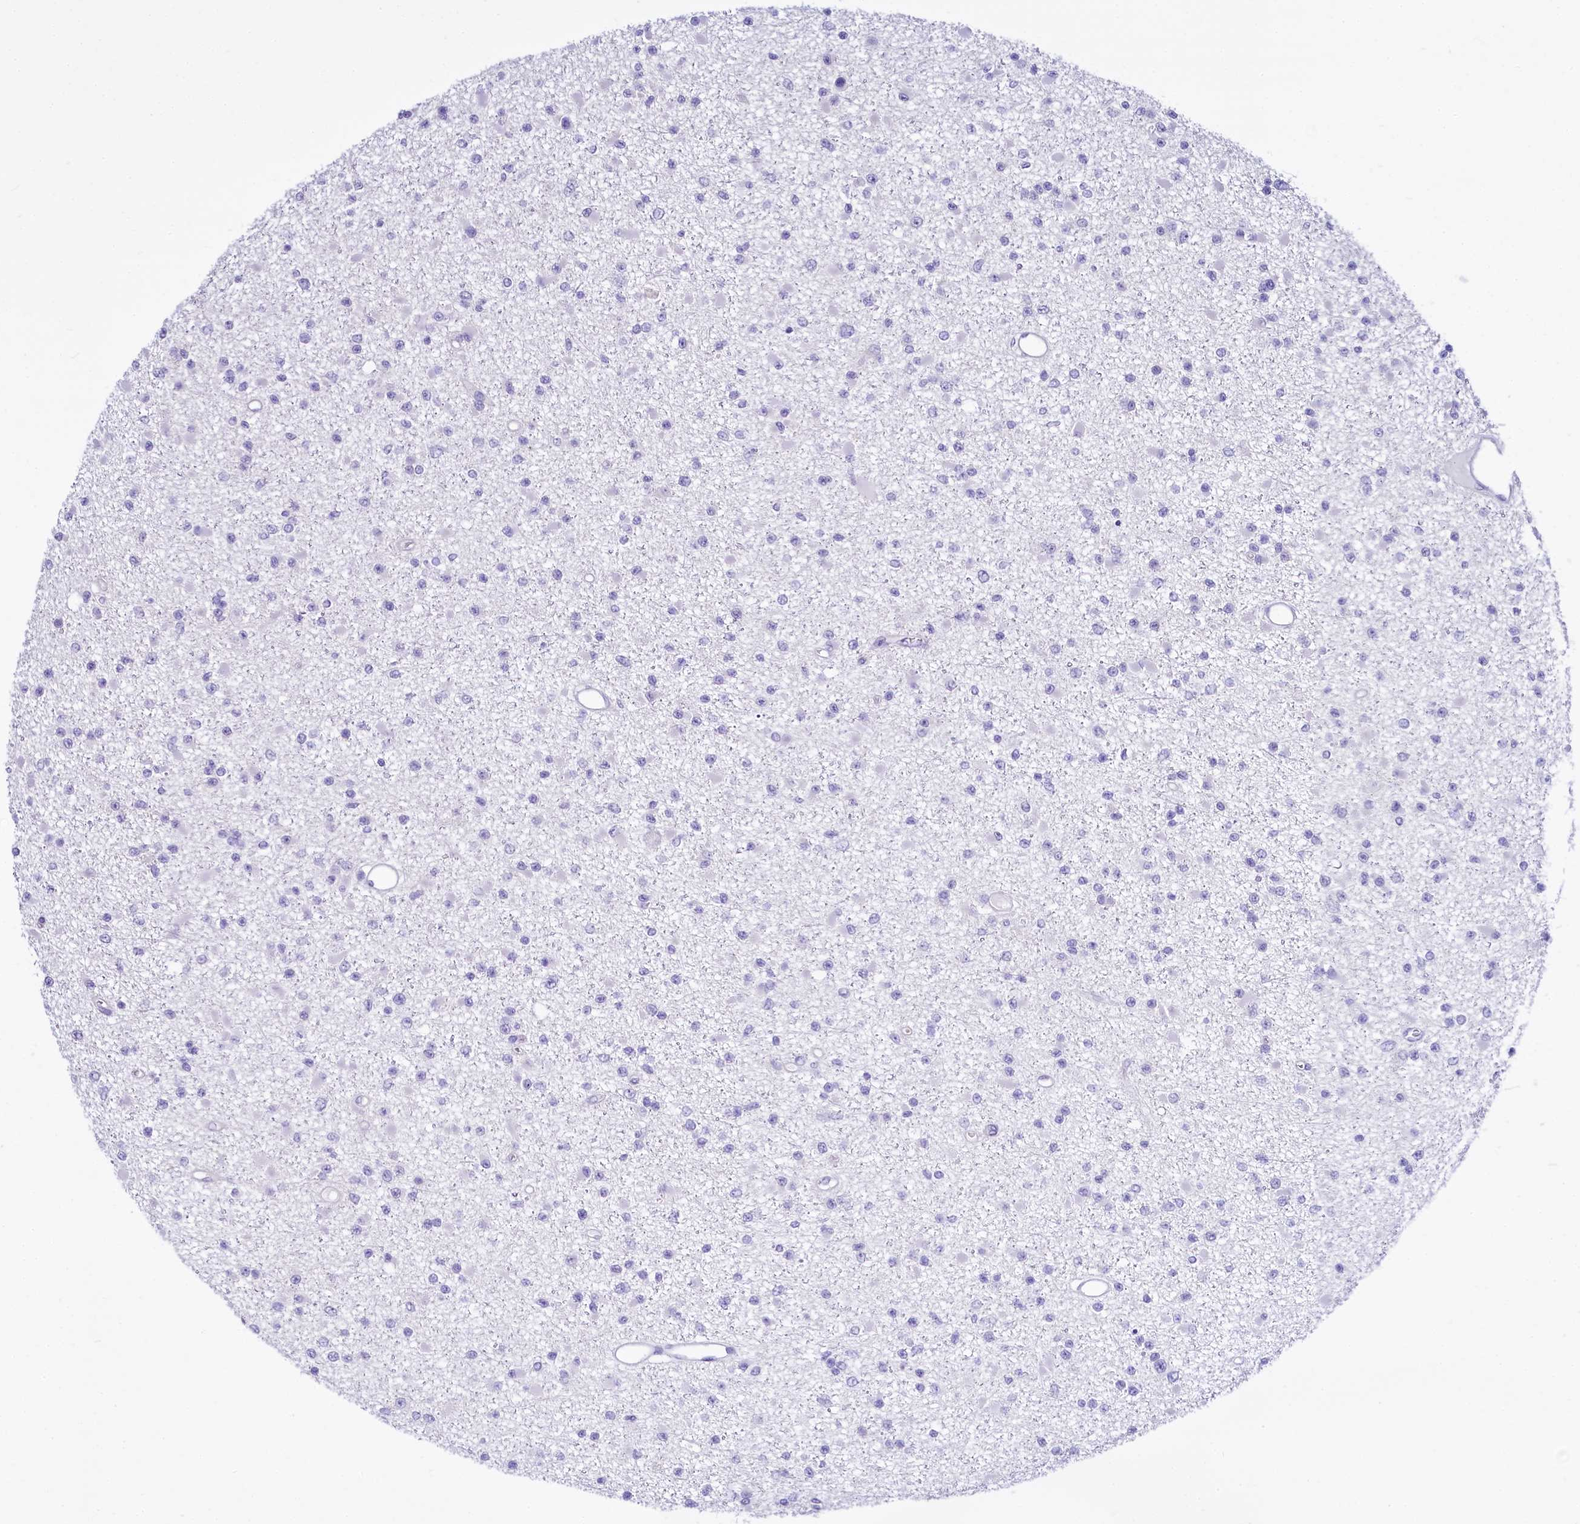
{"staining": {"intensity": "negative", "quantity": "none", "location": "none"}, "tissue": "glioma", "cell_type": "Tumor cells", "image_type": "cancer", "snomed": [{"axis": "morphology", "description": "Glioma, malignant, Low grade"}, {"axis": "topography", "description": "Brain"}], "caption": "Immunohistochemistry (IHC) image of neoplastic tissue: glioma stained with DAB demonstrates no significant protein expression in tumor cells.", "gene": "BANK1", "patient": {"sex": "female", "age": 22}}